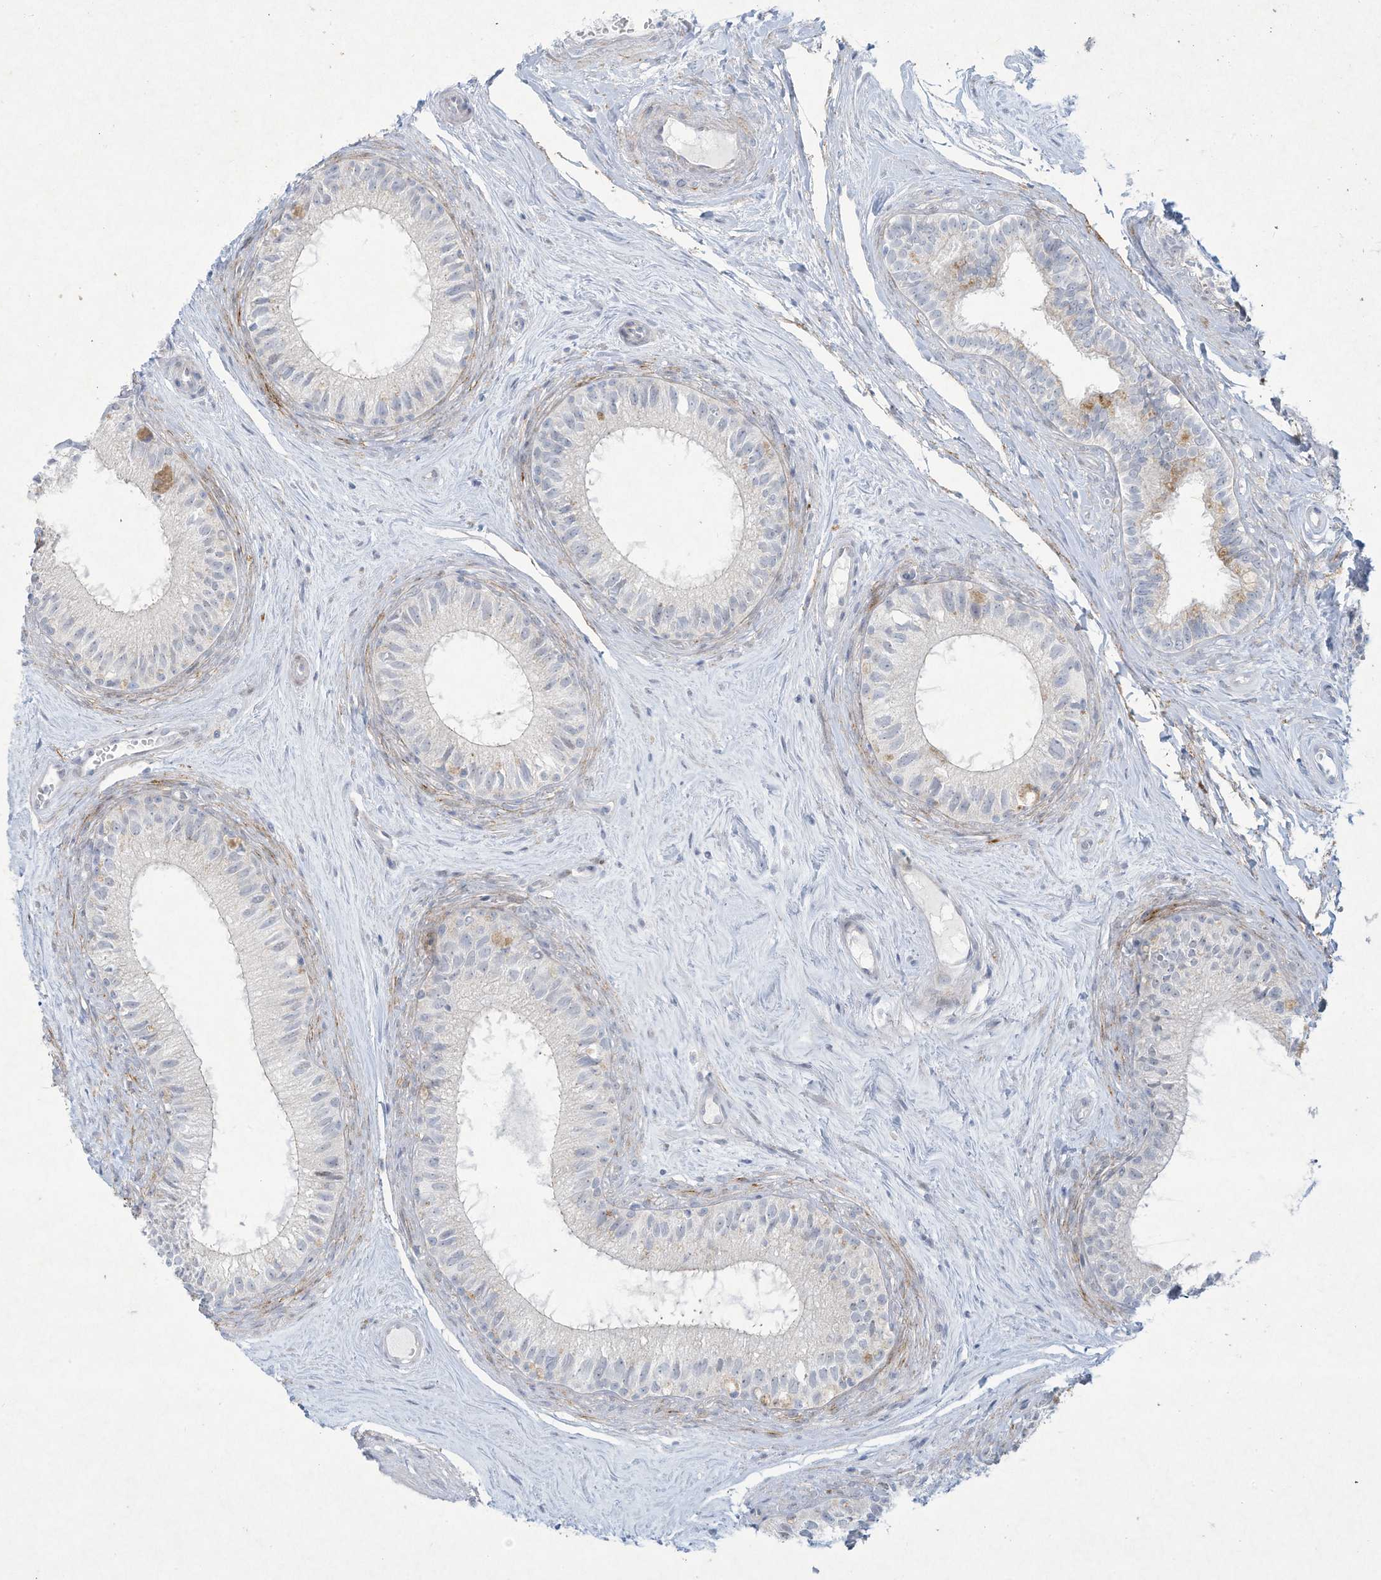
{"staining": {"intensity": "negative", "quantity": "none", "location": "none"}, "tissue": "epididymis", "cell_type": "Glandular cells", "image_type": "normal", "snomed": [{"axis": "morphology", "description": "Normal tissue, NOS"}, {"axis": "topography", "description": "Epididymis"}], "caption": "DAB (3,3'-diaminobenzidine) immunohistochemical staining of normal human epididymis displays no significant staining in glandular cells.", "gene": "PAX6", "patient": {"sex": "male", "age": 71}}